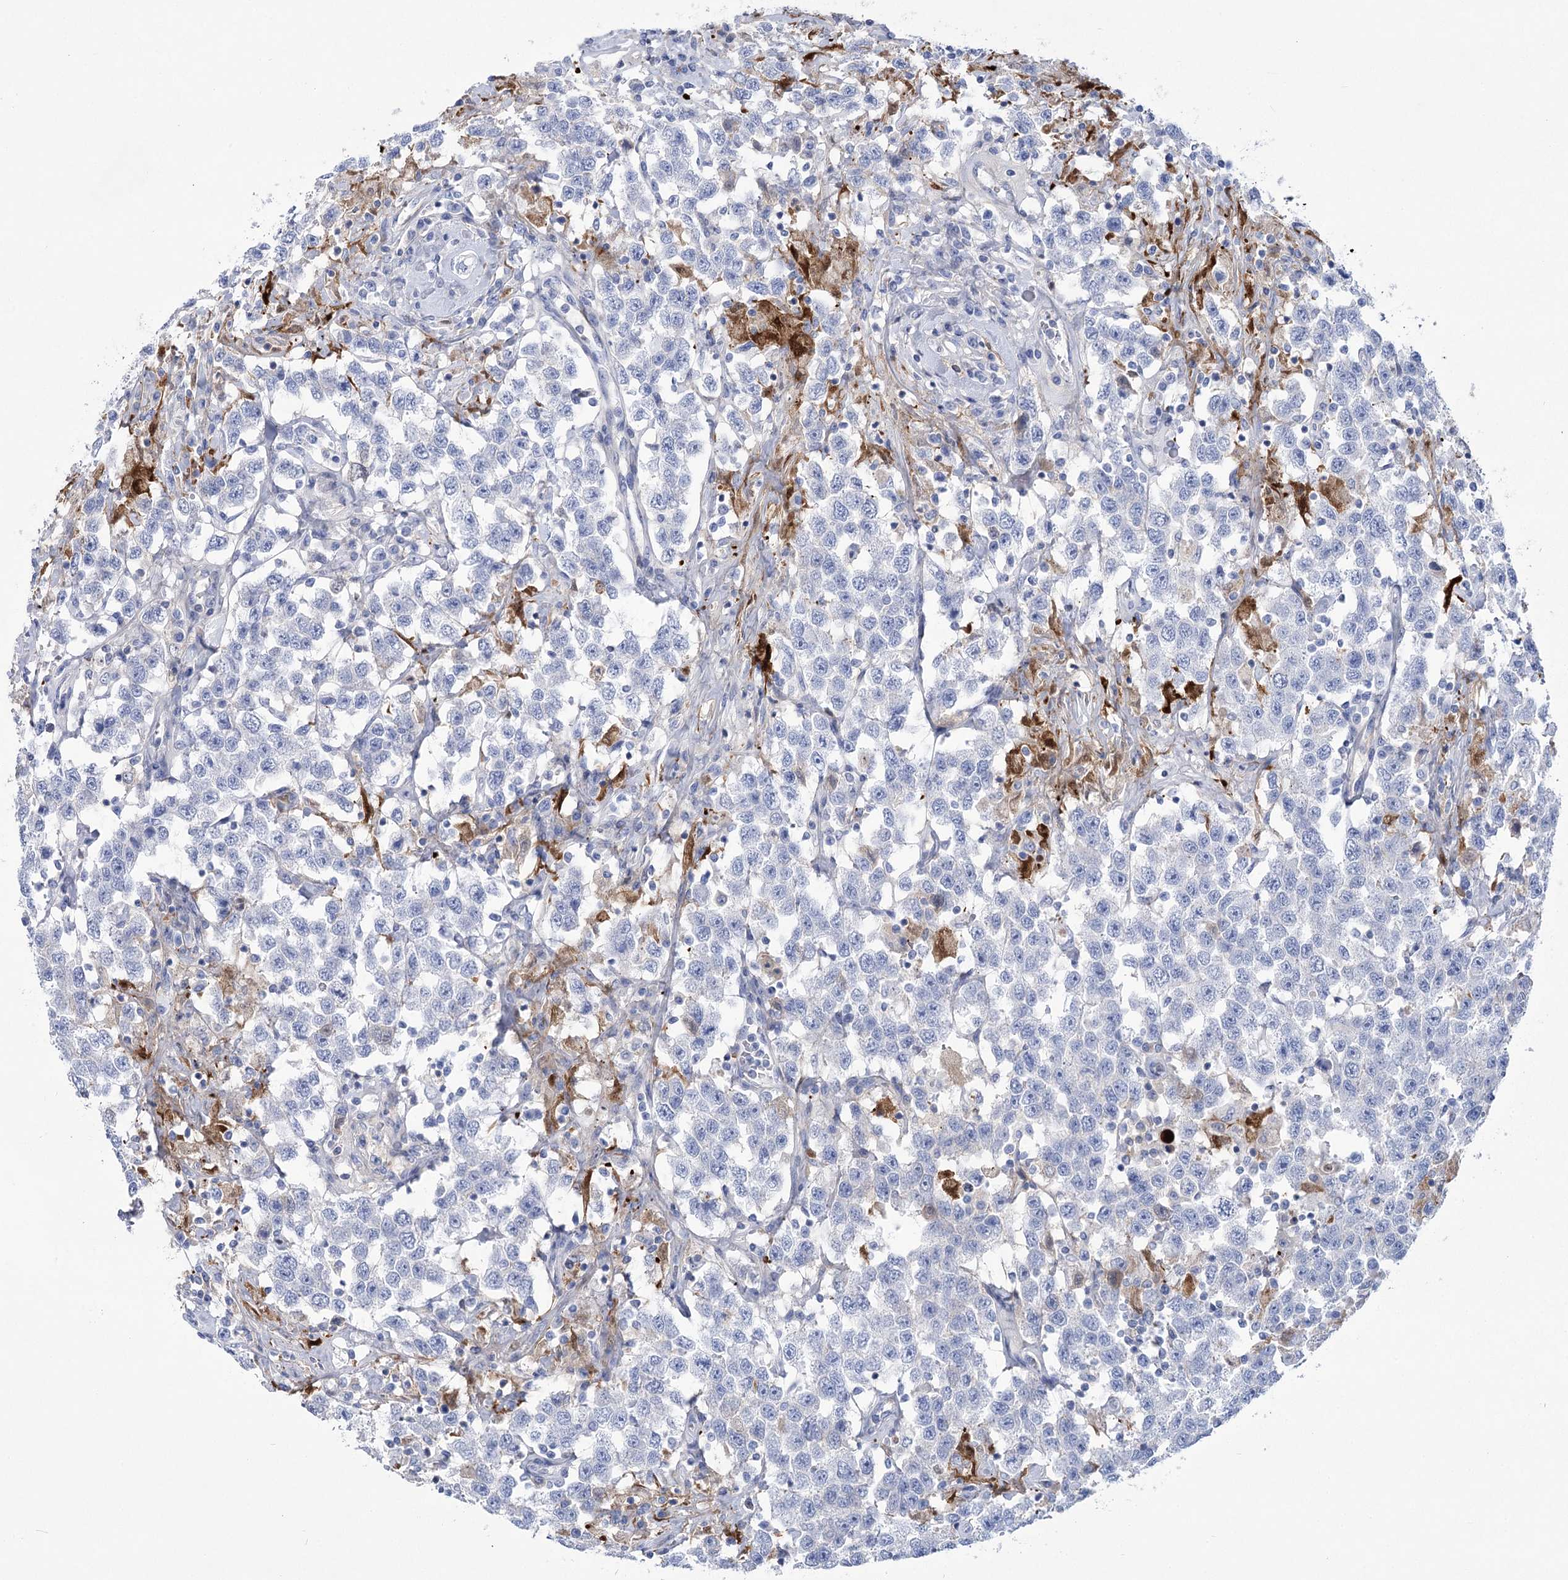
{"staining": {"intensity": "negative", "quantity": "none", "location": "none"}, "tissue": "testis cancer", "cell_type": "Tumor cells", "image_type": "cancer", "snomed": [{"axis": "morphology", "description": "Seminoma, NOS"}, {"axis": "topography", "description": "Testis"}], "caption": "Human seminoma (testis) stained for a protein using immunohistochemistry (IHC) demonstrates no expression in tumor cells.", "gene": "PCDHA1", "patient": {"sex": "male", "age": 41}}